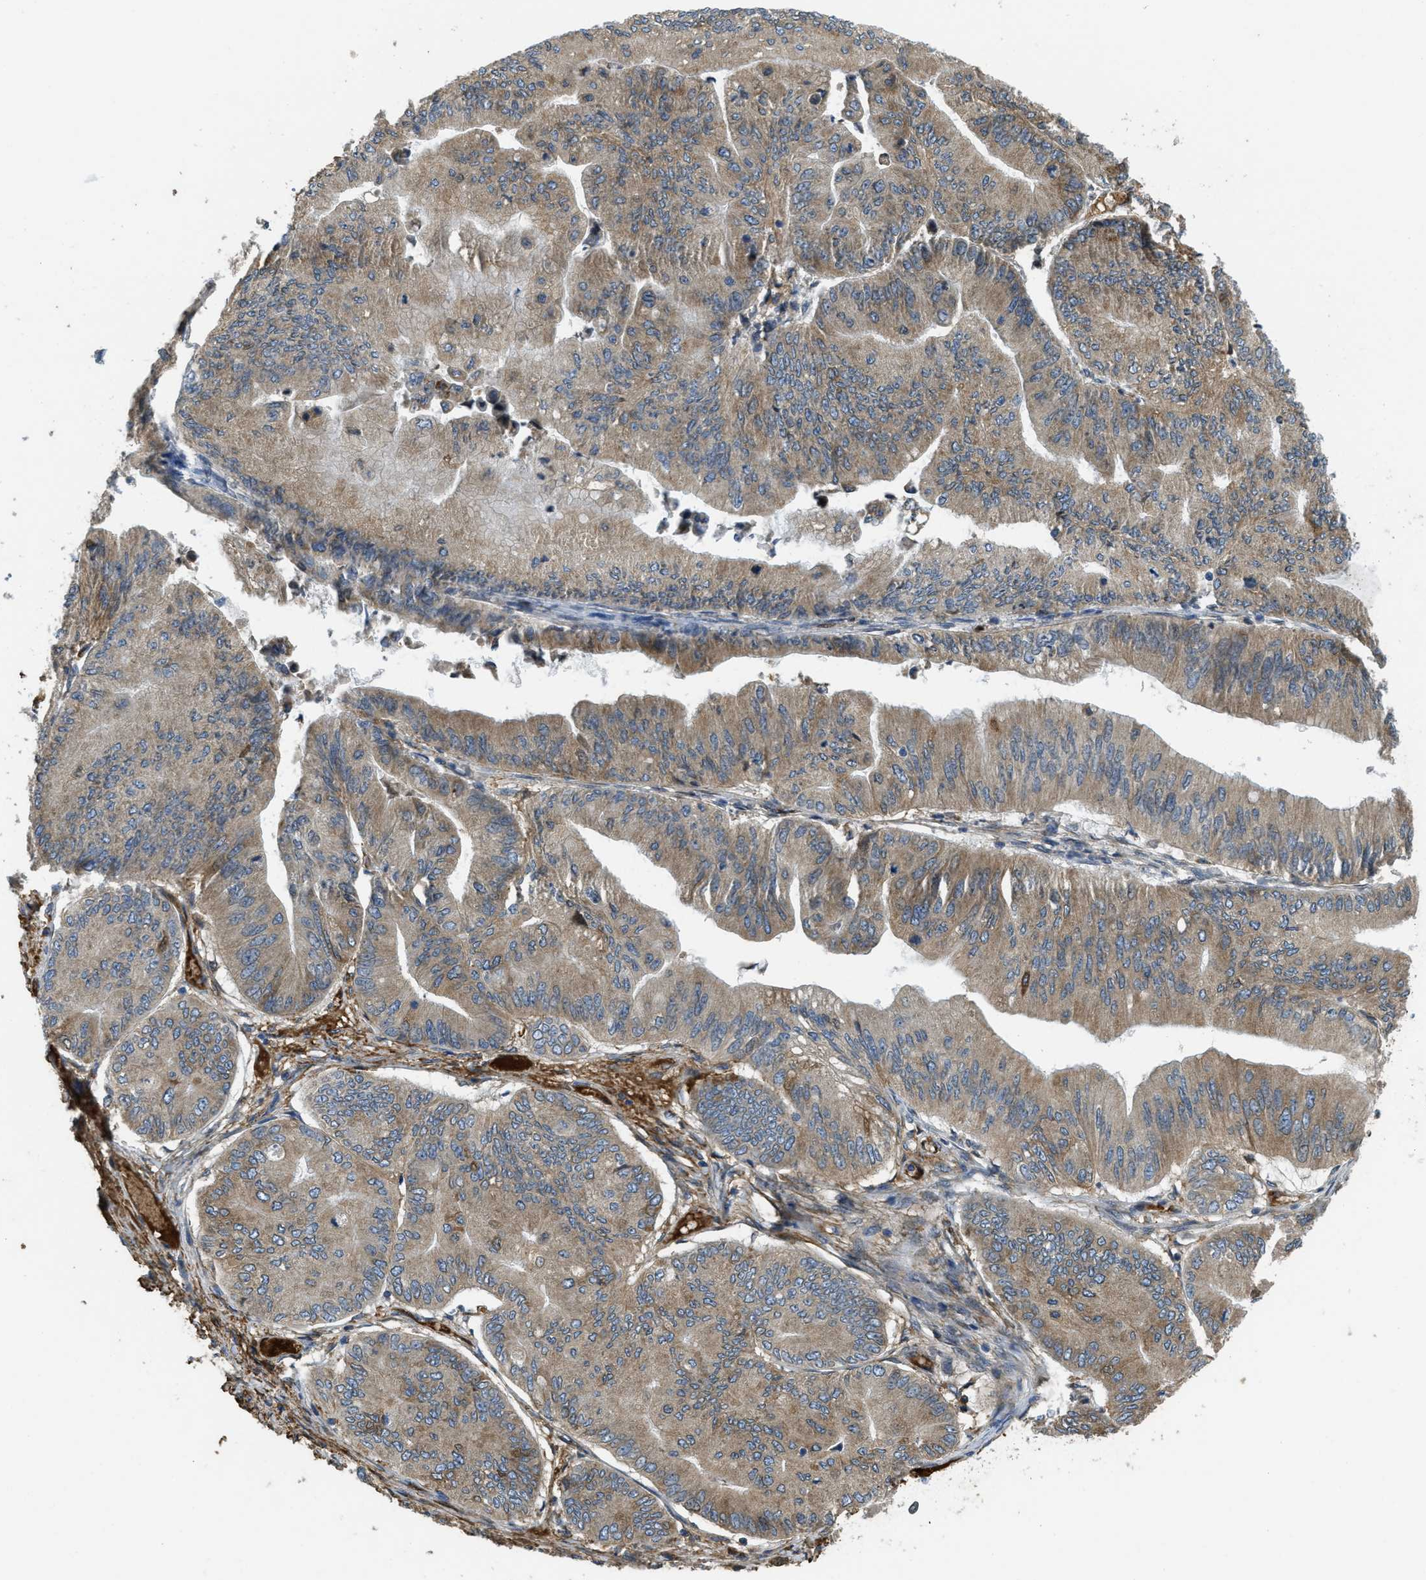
{"staining": {"intensity": "weak", "quantity": ">75%", "location": "cytoplasmic/membranous"}, "tissue": "ovarian cancer", "cell_type": "Tumor cells", "image_type": "cancer", "snomed": [{"axis": "morphology", "description": "Cystadenocarcinoma, mucinous, NOS"}, {"axis": "topography", "description": "Ovary"}], "caption": "DAB immunohistochemical staining of ovarian mucinous cystadenocarcinoma reveals weak cytoplasmic/membranous protein expression in about >75% of tumor cells.", "gene": "MPDU1", "patient": {"sex": "female", "age": 61}}